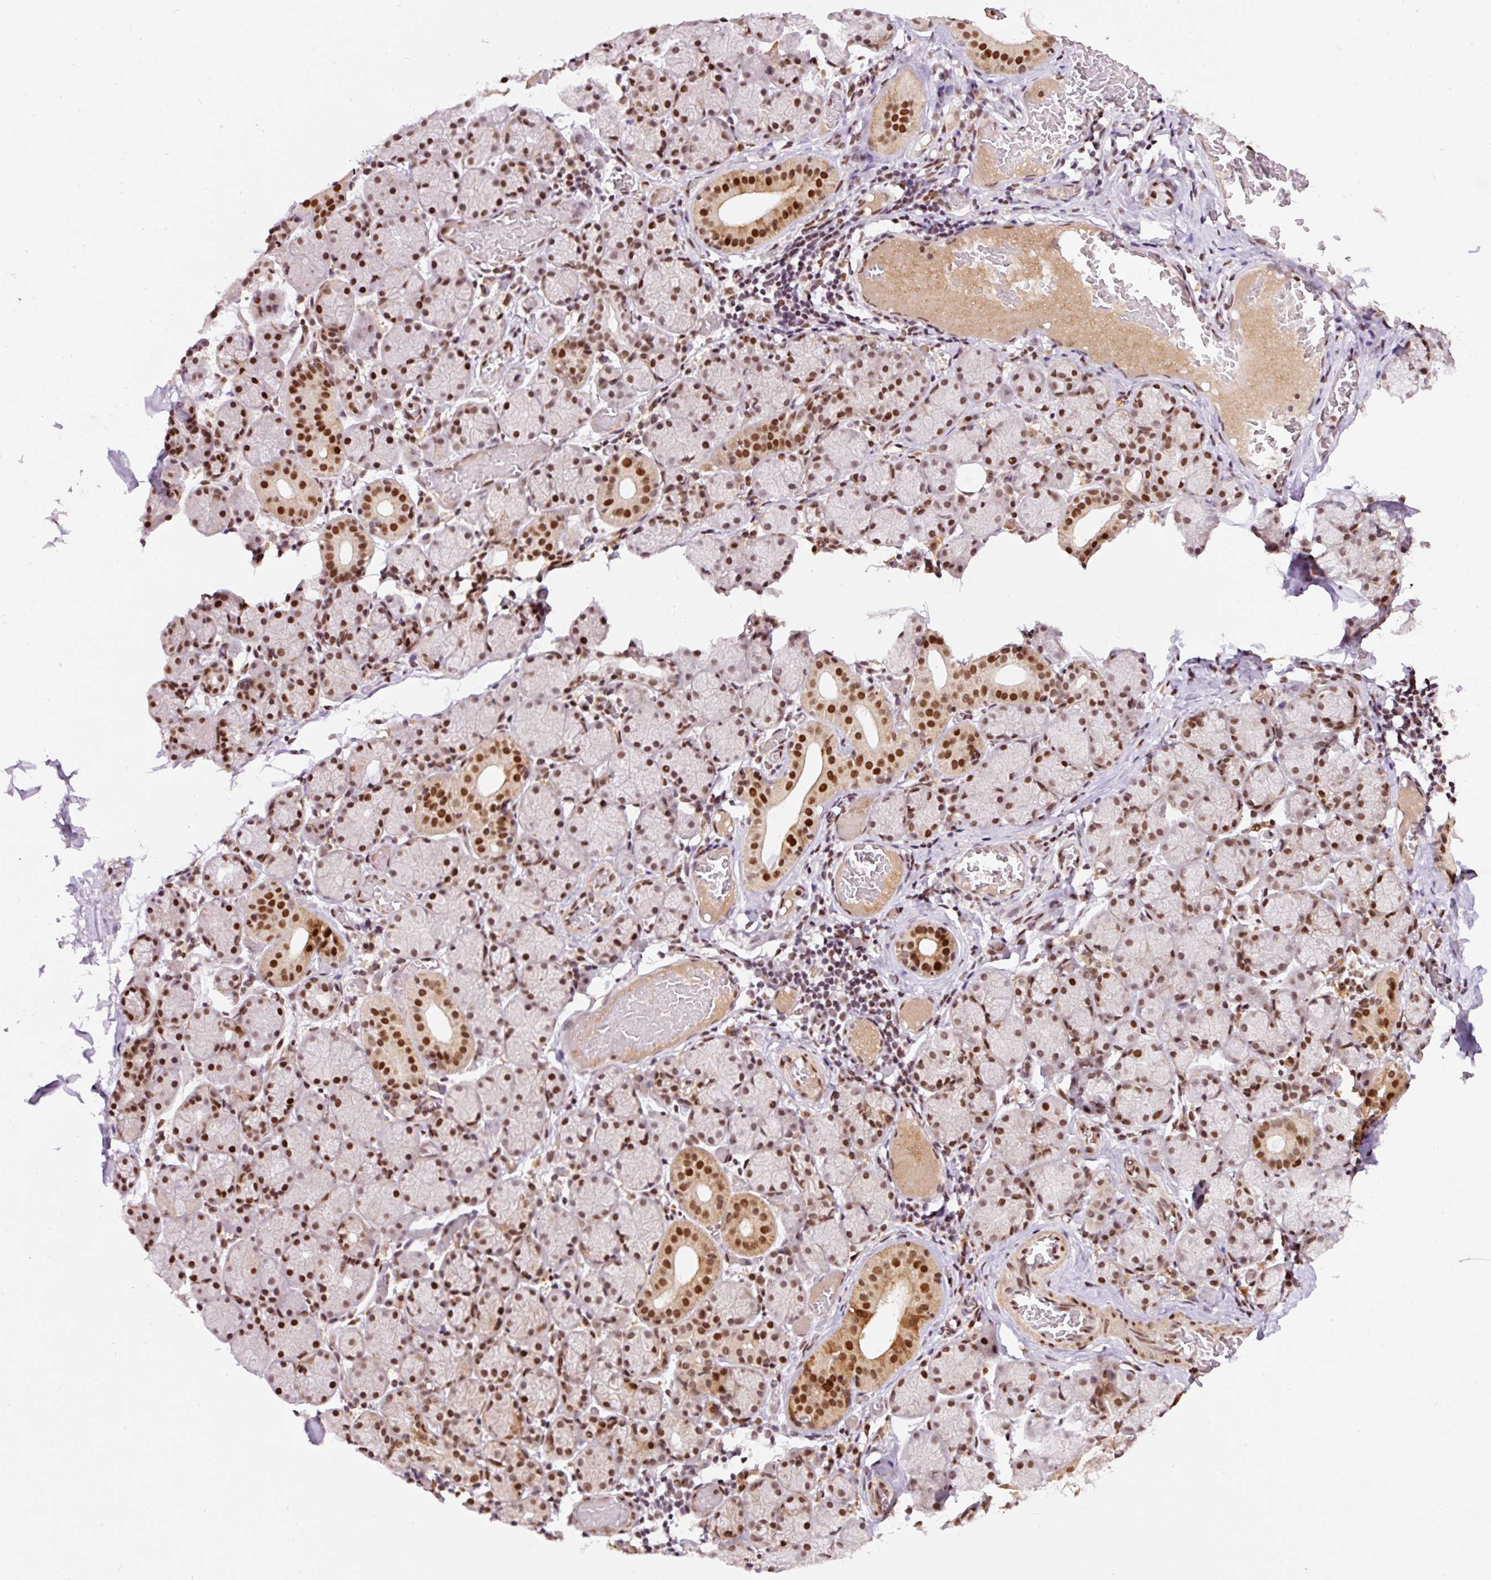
{"staining": {"intensity": "strong", "quantity": ">75%", "location": "nuclear"}, "tissue": "salivary gland", "cell_type": "Glandular cells", "image_type": "normal", "snomed": [{"axis": "morphology", "description": "Normal tissue, NOS"}, {"axis": "topography", "description": "Salivary gland"}], "caption": "About >75% of glandular cells in unremarkable salivary gland show strong nuclear protein positivity as visualized by brown immunohistochemical staining.", "gene": "HNRNPC", "patient": {"sex": "female", "age": 24}}